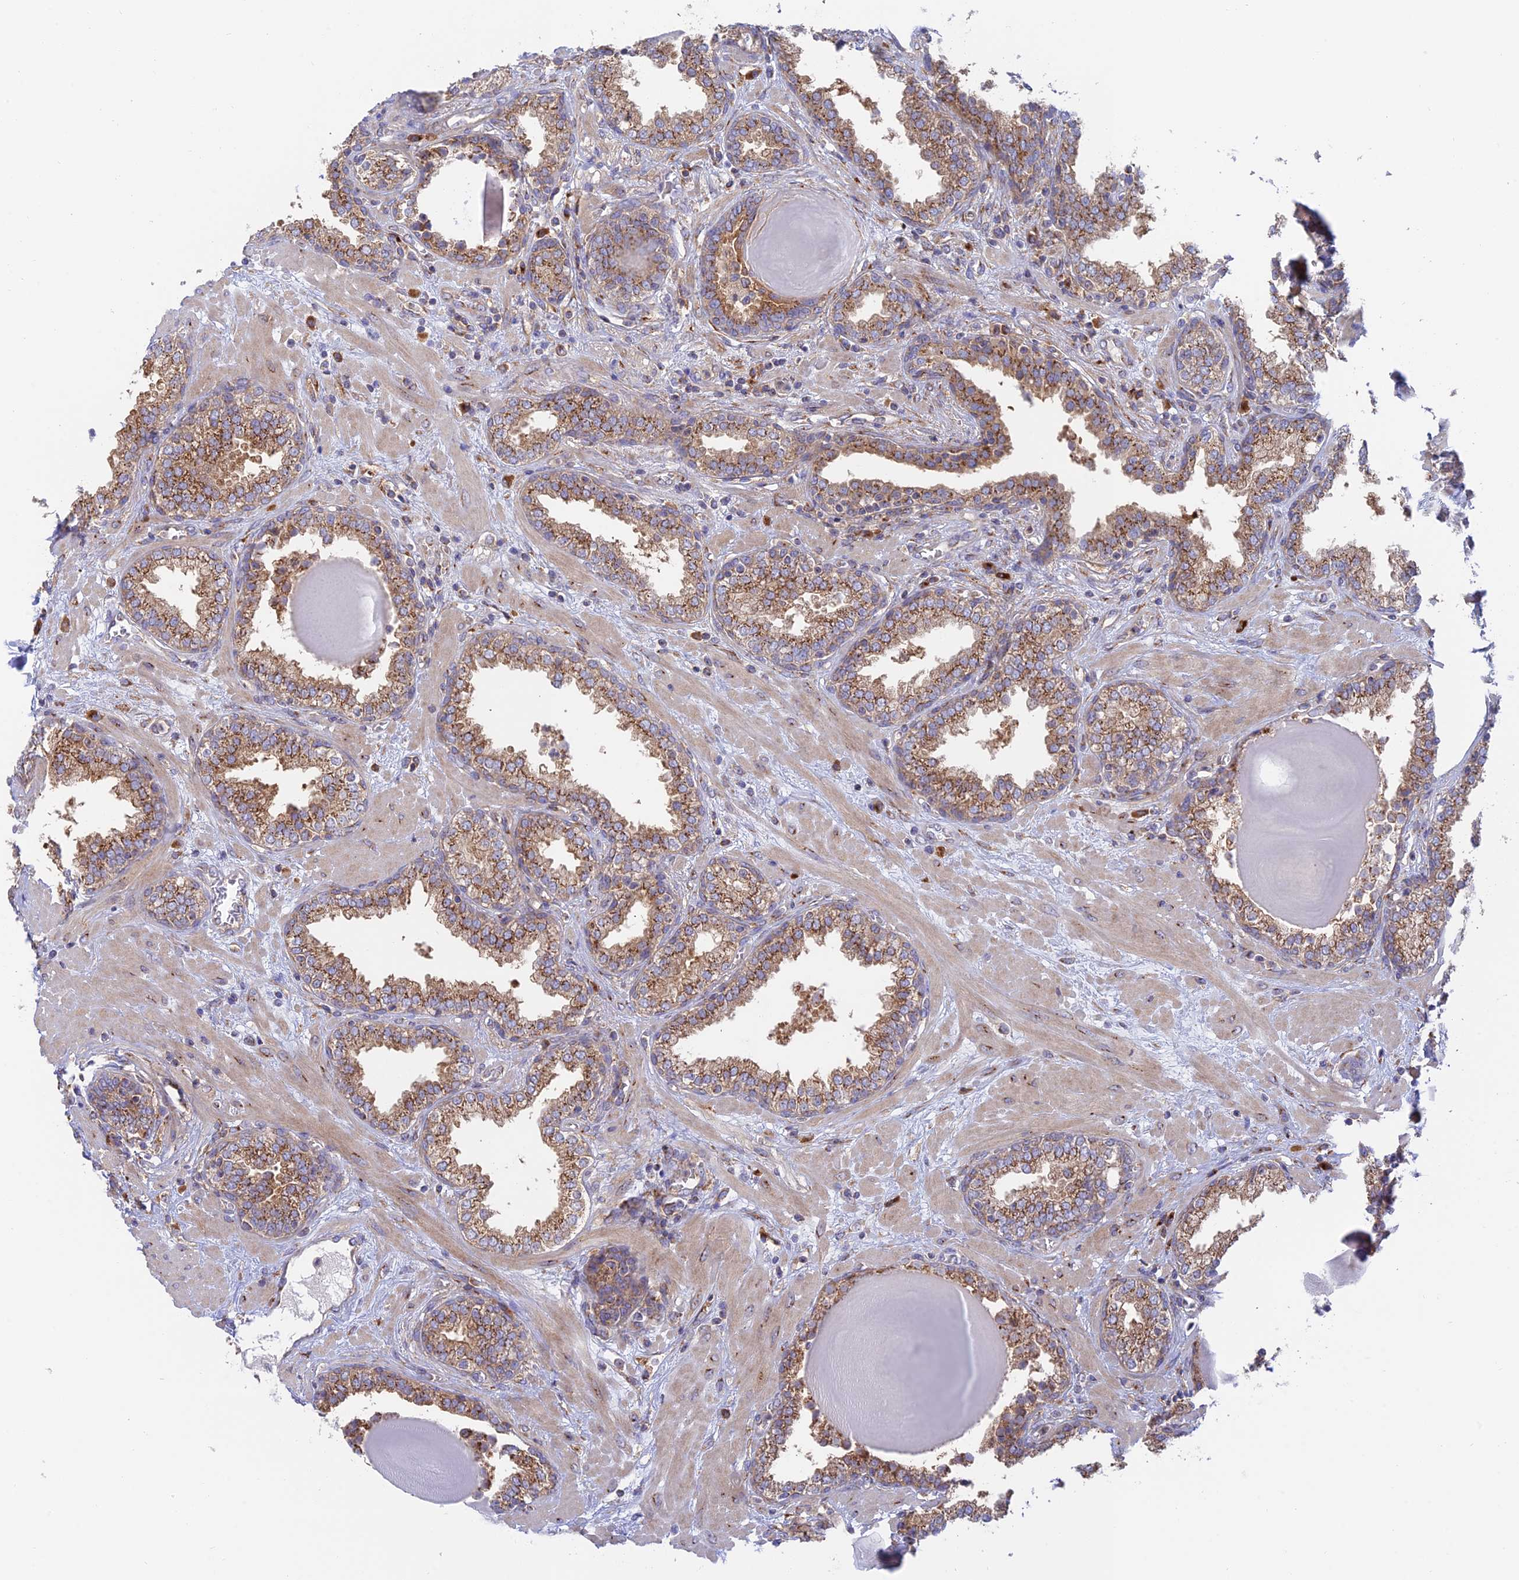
{"staining": {"intensity": "strong", "quantity": ">75%", "location": "cytoplasmic/membranous"}, "tissue": "prostate", "cell_type": "Glandular cells", "image_type": "normal", "snomed": [{"axis": "morphology", "description": "Normal tissue, NOS"}, {"axis": "topography", "description": "Prostate"}], "caption": "Prostate stained with a brown dye exhibits strong cytoplasmic/membranous positive expression in approximately >75% of glandular cells.", "gene": "GOLGA3", "patient": {"sex": "male", "age": 51}}